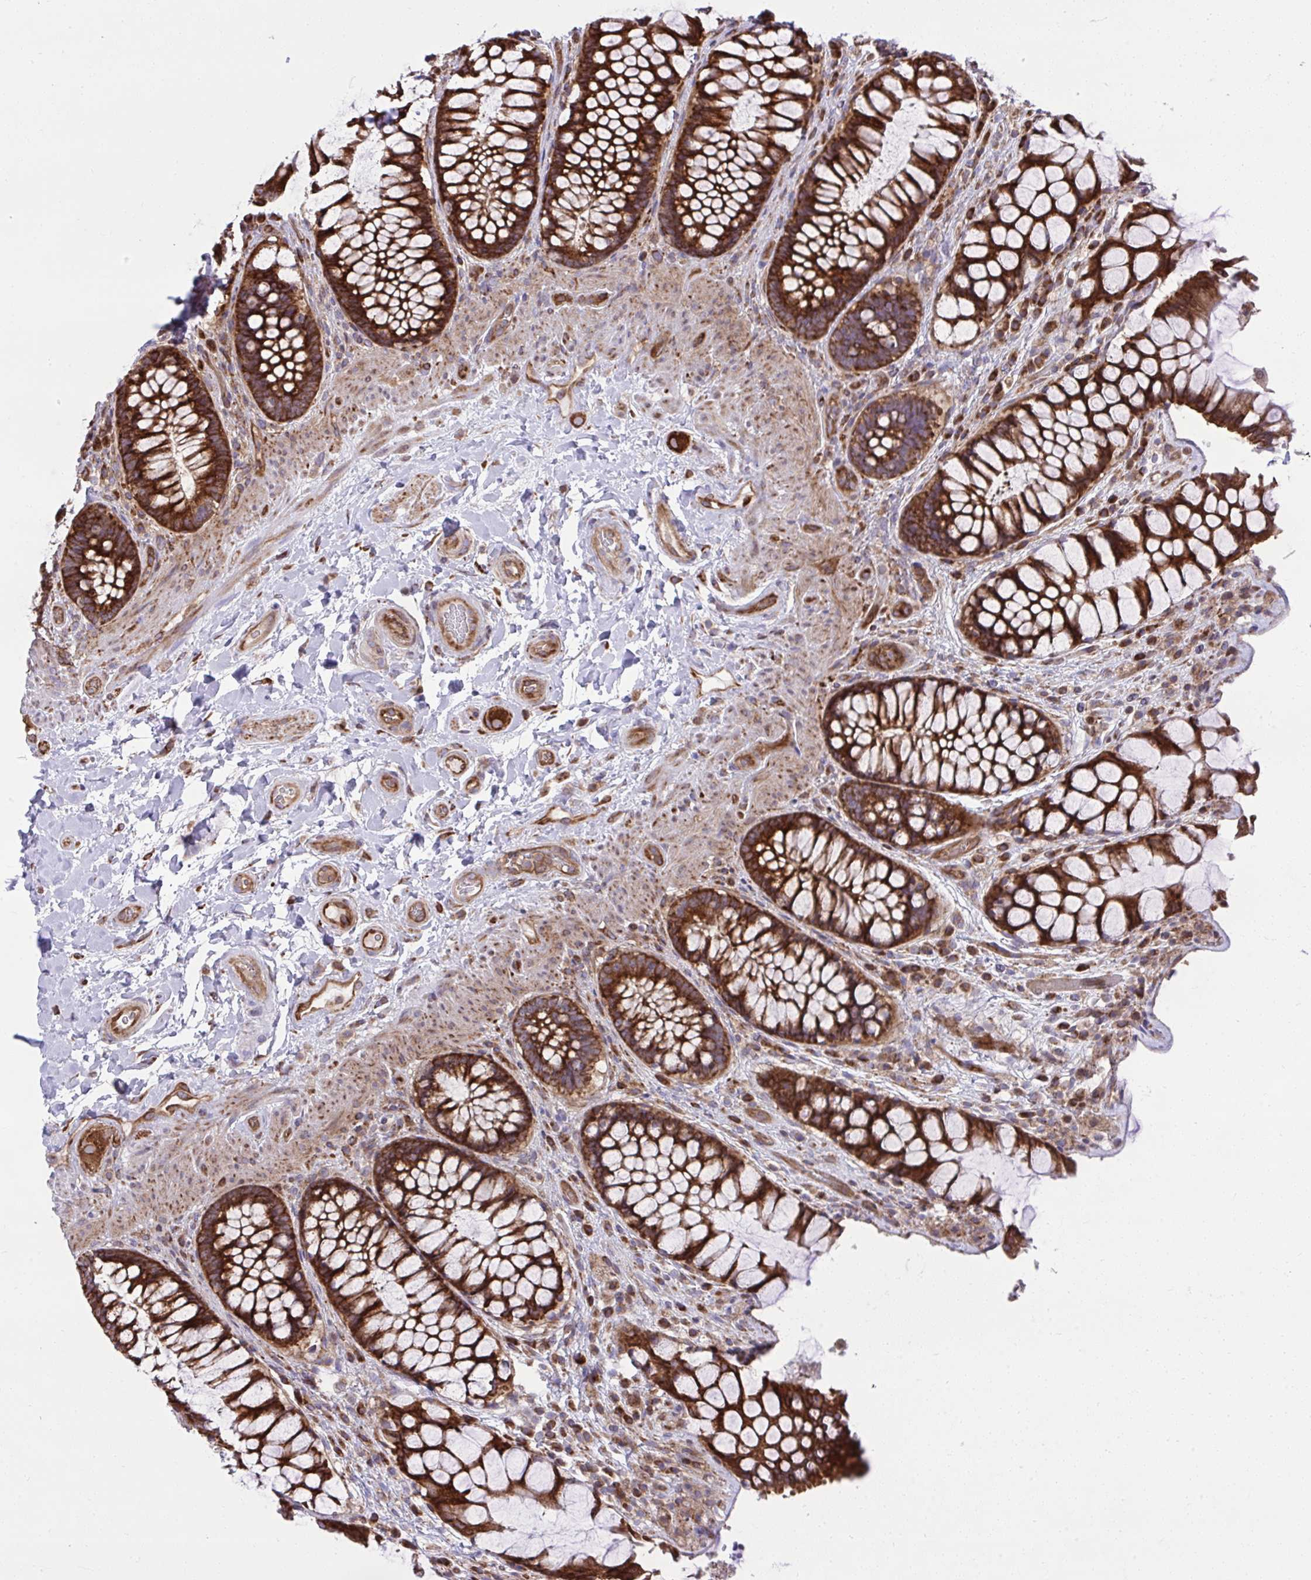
{"staining": {"intensity": "strong", "quantity": ">75%", "location": "cytoplasmic/membranous"}, "tissue": "rectum", "cell_type": "Glandular cells", "image_type": "normal", "snomed": [{"axis": "morphology", "description": "Normal tissue, NOS"}, {"axis": "topography", "description": "Rectum"}], "caption": "A high amount of strong cytoplasmic/membranous positivity is appreciated in about >75% of glandular cells in unremarkable rectum. The staining is performed using DAB brown chromogen to label protein expression. The nuclei are counter-stained blue using hematoxylin.", "gene": "NMNAT3", "patient": {"sex": "female", "age": 58}}